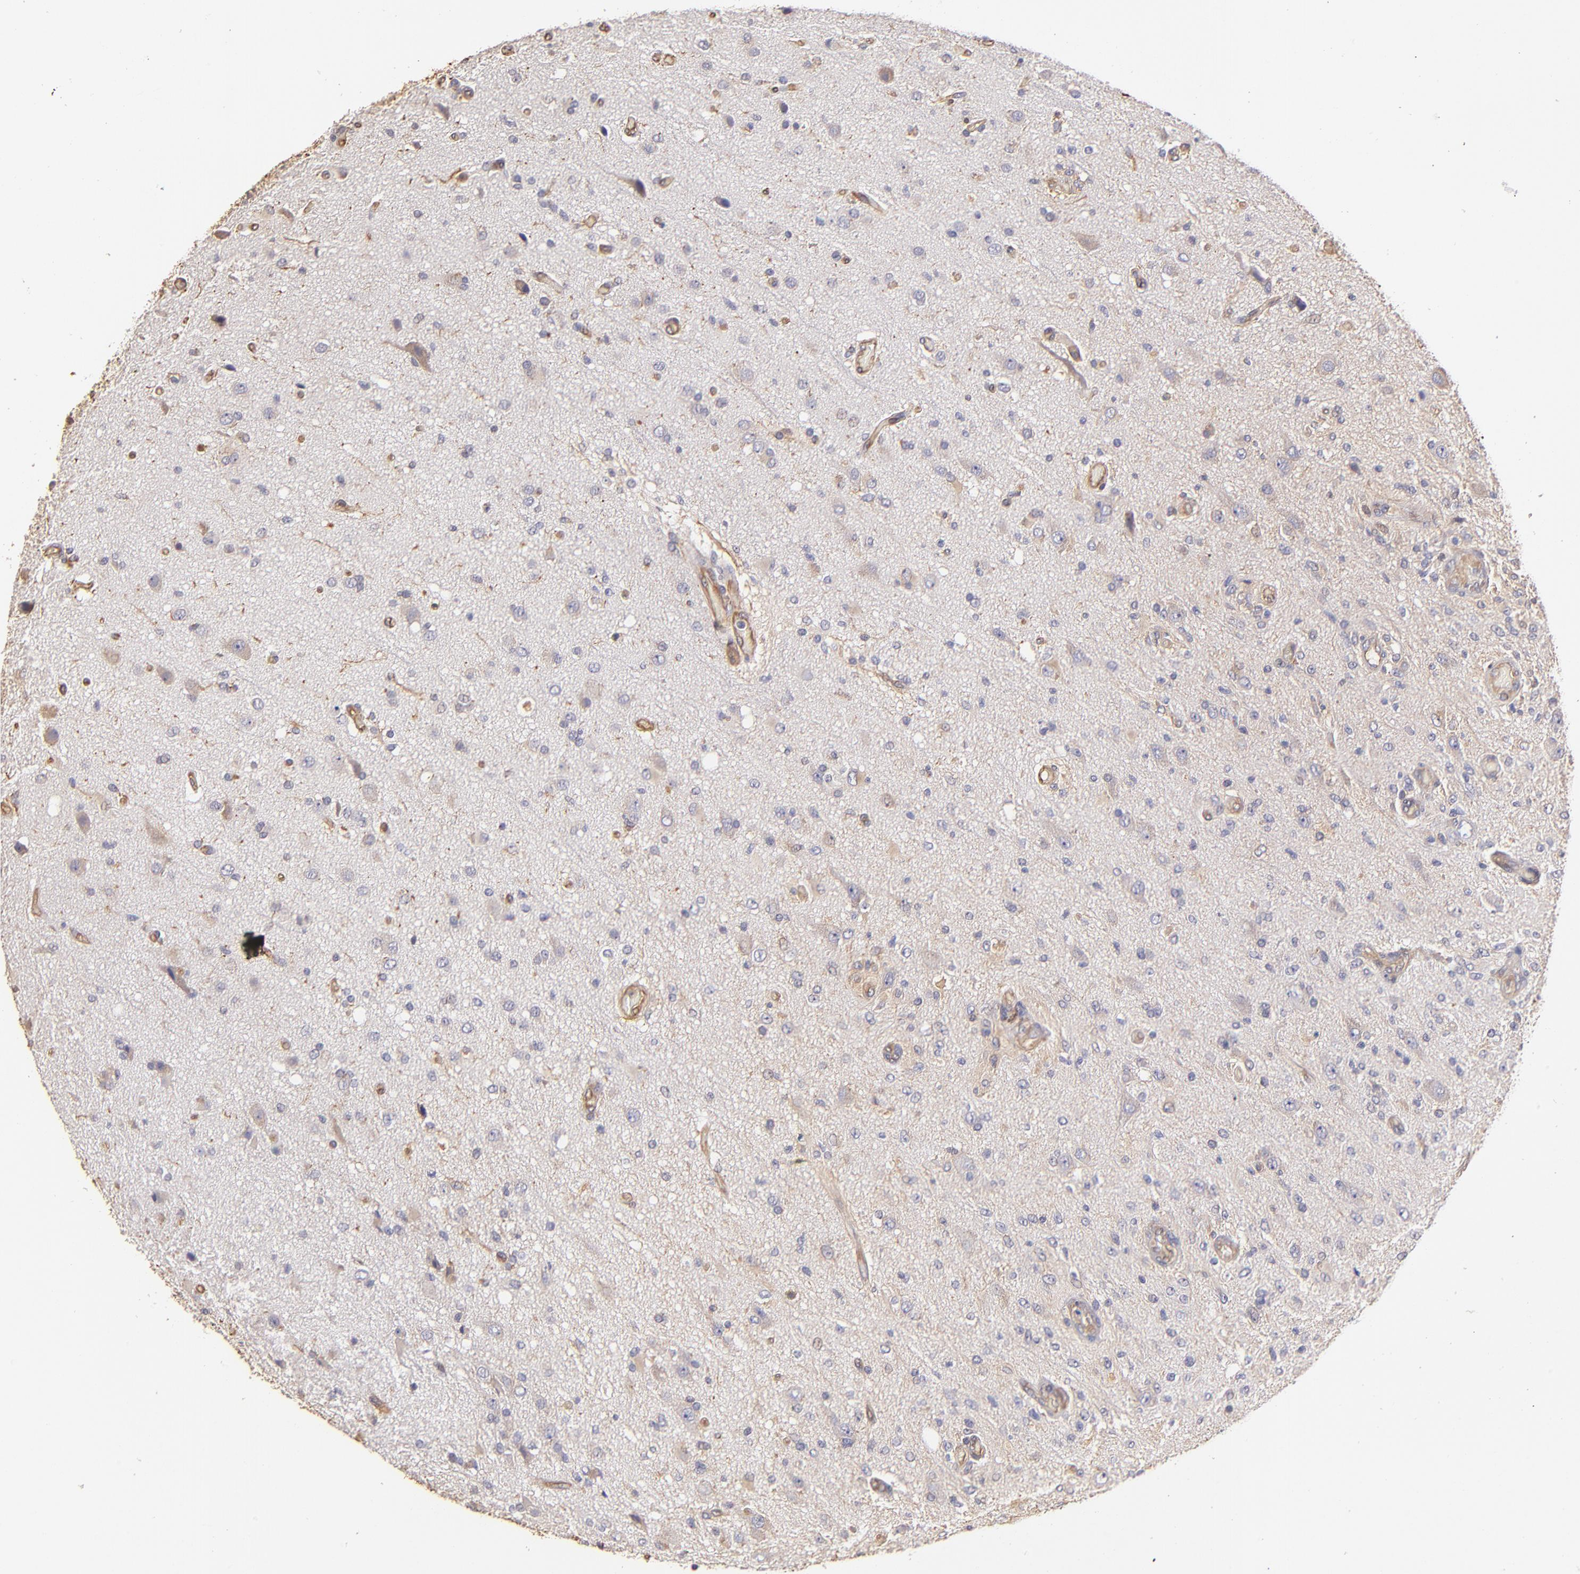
{"staining": {"intensity": "weak", "quantity": "<25%", "location": "cytoplasmic/membranous"}, "tissue": "glioma", "cell_type": "Tumor cells", "image_type": "cancer", "snomed": [{"axis": "morphology", "description": "Normal tissue, NOS"}, {"axis": "morphology", "description": "Glioma, malignant, High grade"}, {"axis": "topography", "description": "Cerebral cortex"}], "caption": "Glioma was stained to show a protein in brown. There is no significant staining in tumor cells.", "gene": "ABCC1", "patient": {"sex": "male", "age": 77}}